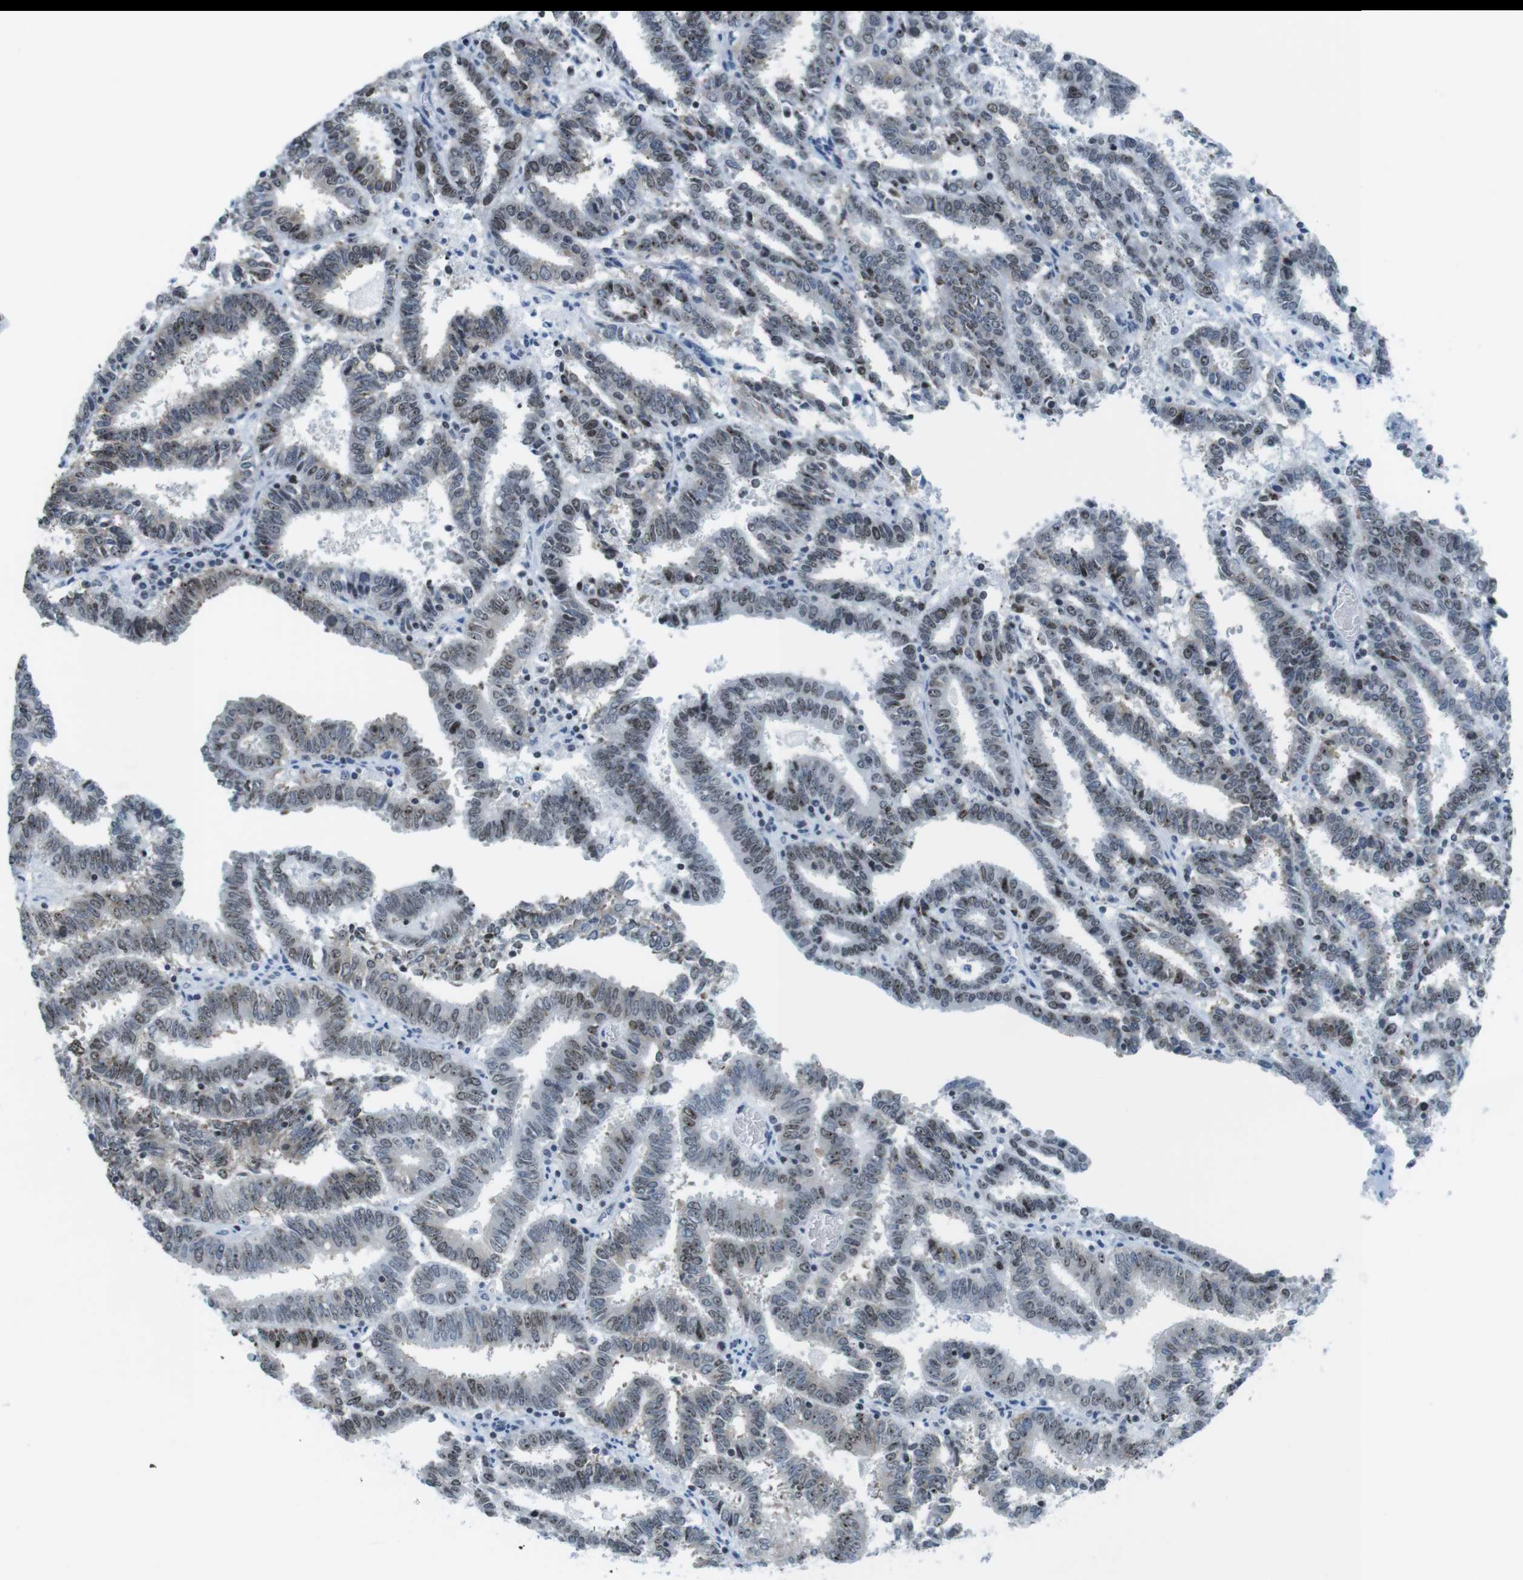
{"staining": {"intensity": "moderate", "quantity": ">75%", "location": "nuclear"}, "tissue": "endometrial cancer", "cell_type": "Tumor cells", "image_type": "cancer", "snomed": [{"axis": "morphology", "description": "Adenocarcinoma, NOS"}, {"axis": "topography", "description": "Uterus"}], "caption": "Endometrial cancer stained with immunohistochemistry displays moderate nuclear positivity in approximately >75% of tumor cells.", "gene": "NIFK", "patient": {"sex": "female", "age": 83}}